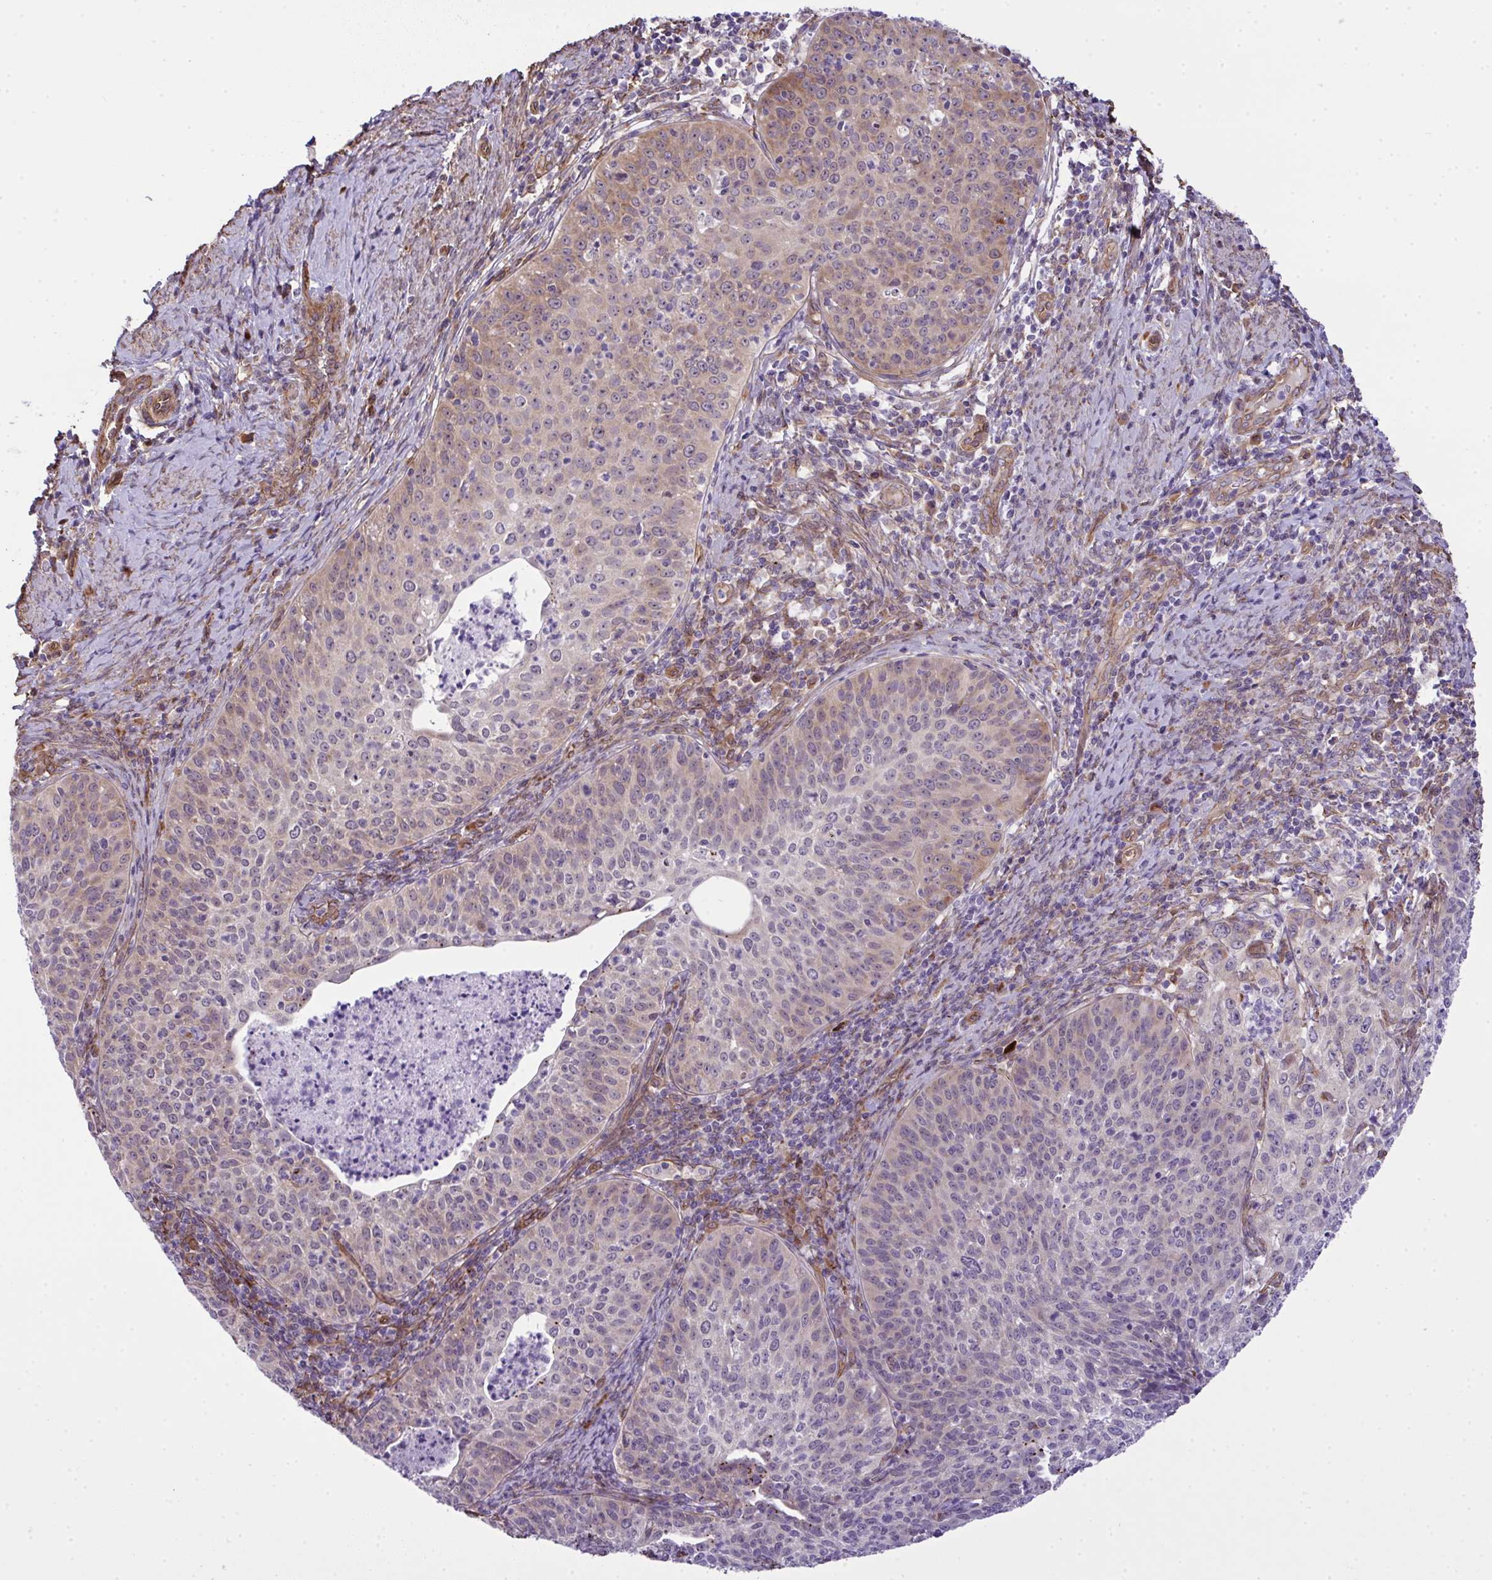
{"staining": {"intensity": "moderate", "quantity": "<25%", "location": "cytoplasmic/membranous,nuclear"}, "tissue": "cervical cancer", "cell_type": "Tumor cells", "image_type": "cancer", "snomed": [{"axis": "morphology", "description": "Squamous cell carcinoma, NOS"}, {"axis": "topography", "description": "Cervix"}], "caption": "Tumor cells reveal low levels of moderate cytoplasmic/membranous and nuclear expression in about <25% of cells in cervical squamous cell carcinoma. The staining was performed using DAB (3,3'-diaminobenzidine) to visualize the protein expression in brown, while the nuclei were stained in blue with hematoxylin (Magnification: 20x).", "gene": "RSKR", "patient": {"sex": "female", "age": 30}}